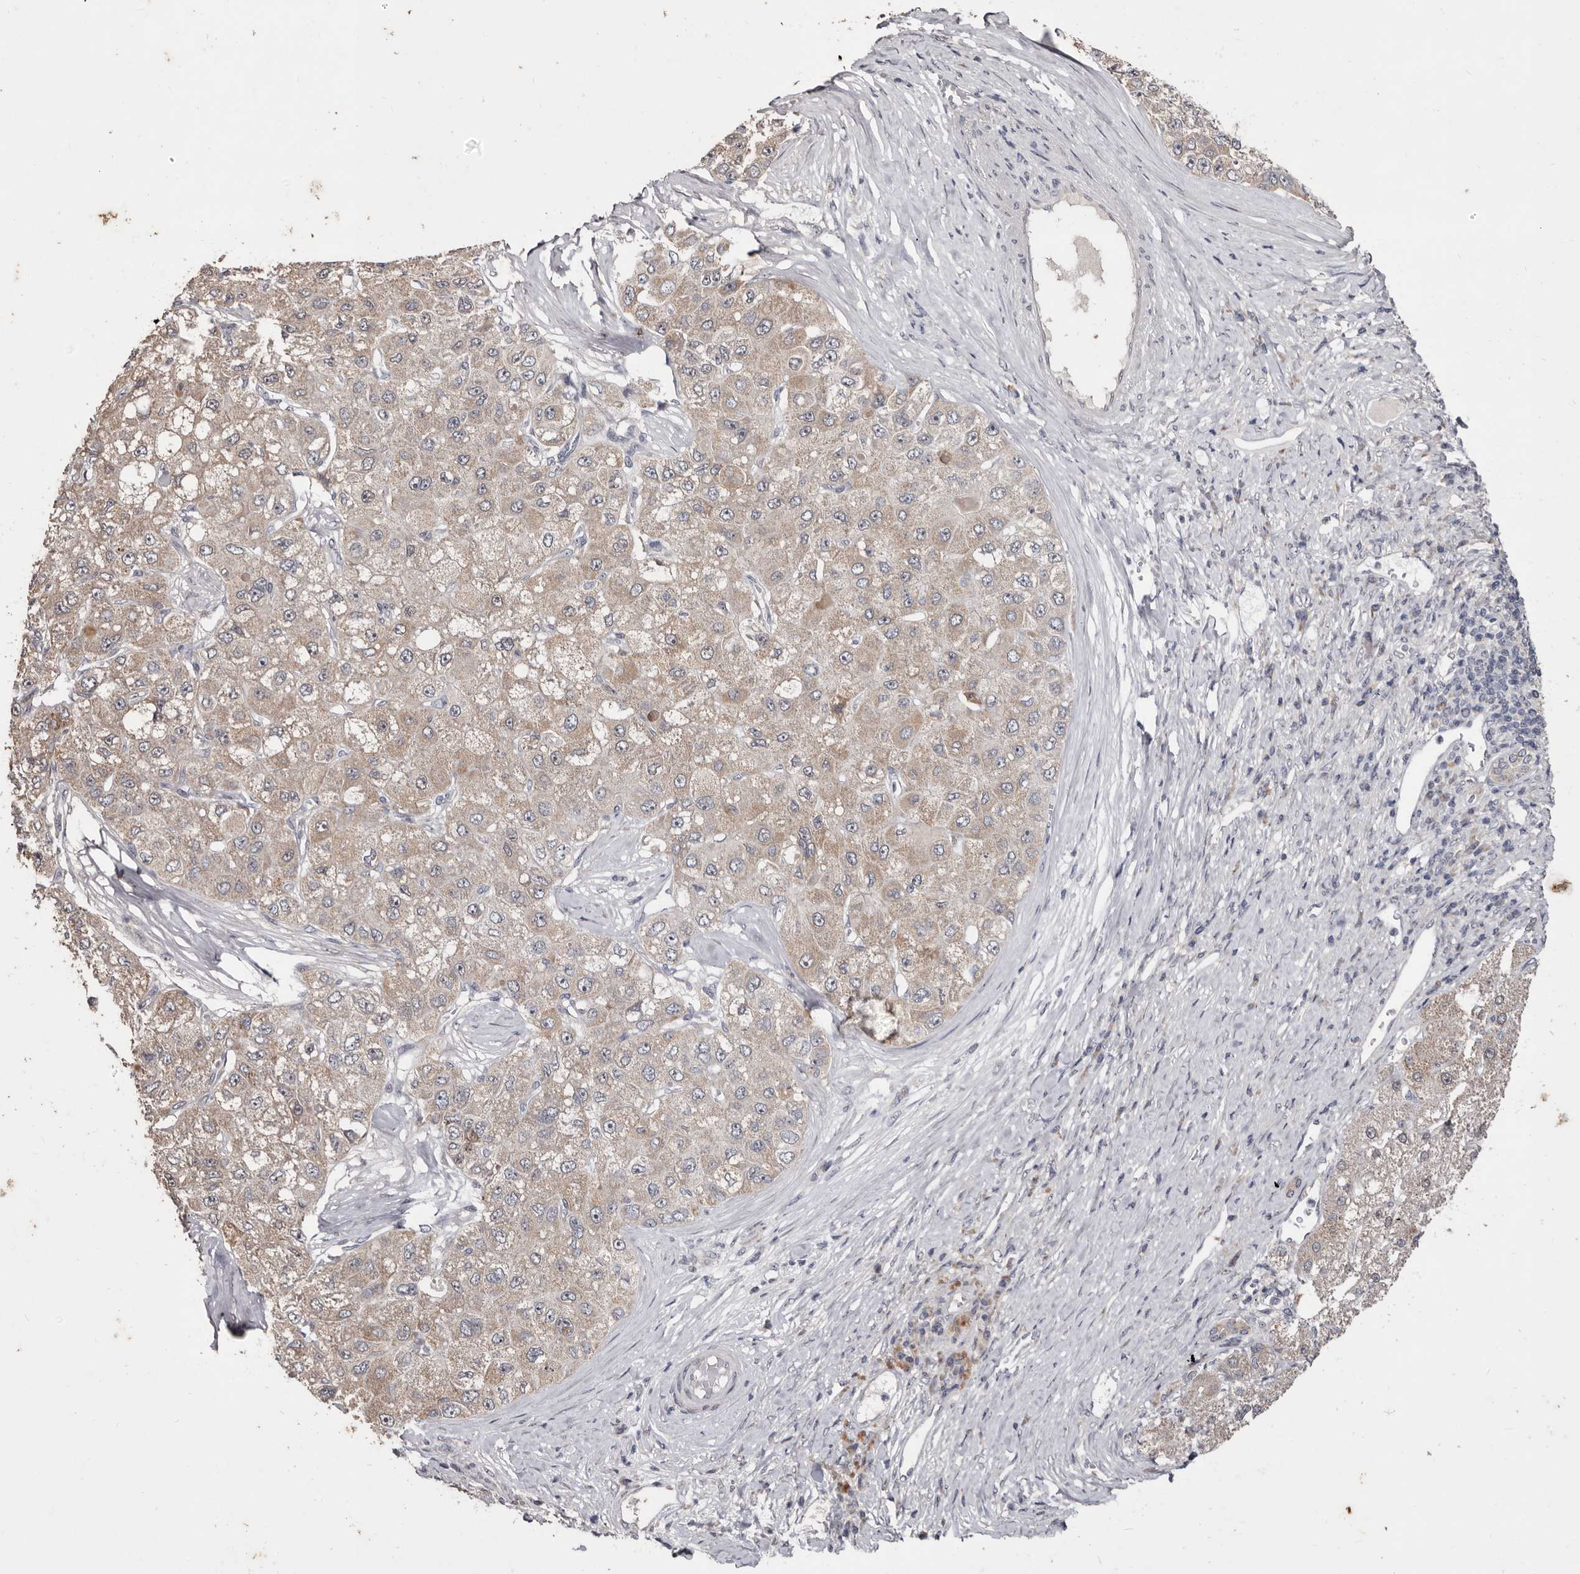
{"staining": {"intensity": "weak", "quantity": ">75%", "location": "cytoplasmic/membranous"}, "tissue": "liver cancer", "cell_type": "Tumor cells", "image_type": "cancer", "snomed": [{"axis": "morphology", "description": "Carcinoma, Hepatocellular, NOS"}, {"axis": "topography", "description": "Liver"}], "caption": "Liver cancer (hepatocellular carcinoma) was stained to show a protein in brown. There is low levels of weak cytoplasmic/membranous positivity in about >75% of tumor cells.", "gene": "FLAD1", "patient": {"sex": "male", "age": 80}}